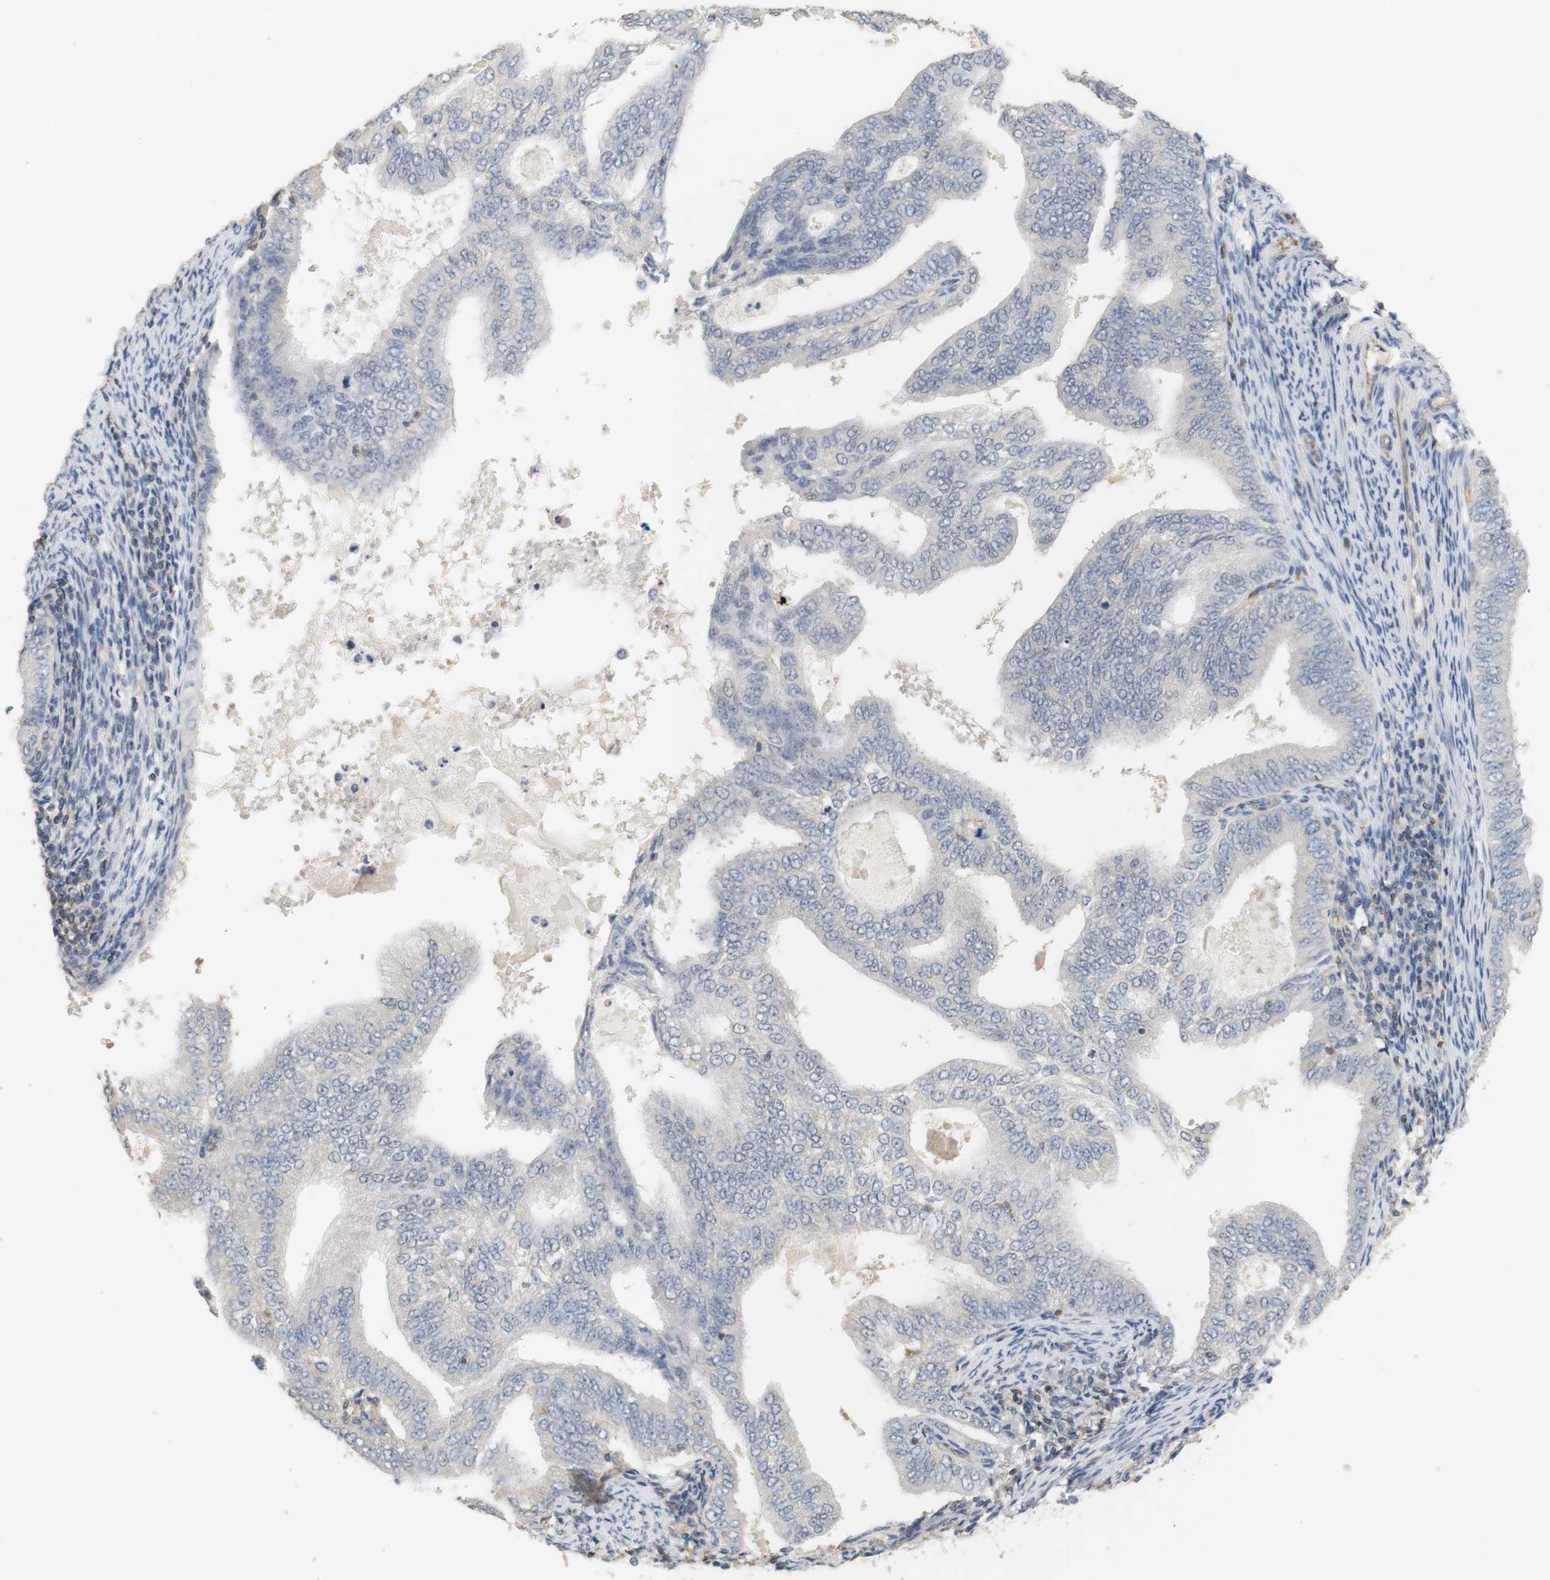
{"staining": {"intensity": "negative", "quantity": "none", "location": "none"}, "tissue": "endometrial cancer", "cell_type": "Tumor cells", "image_type": "cancer", "snomed": [{"axis": "morphology", "description": "Adenocarcinoma, NOS"}, {"axis": "topography", "description": "Endometrium"}], "caption": "Immunohistochemical staining of human adenocarcinoma (endometrial) displays no significant staining in tumor cells. The staining is performed using DAB (3,3'-diaminobenzidine) brown chromogen with nuclei counter-stained in using hematoxylin.", "gene": "OSR1", "patient": {"sex": "female", "age": 58}}